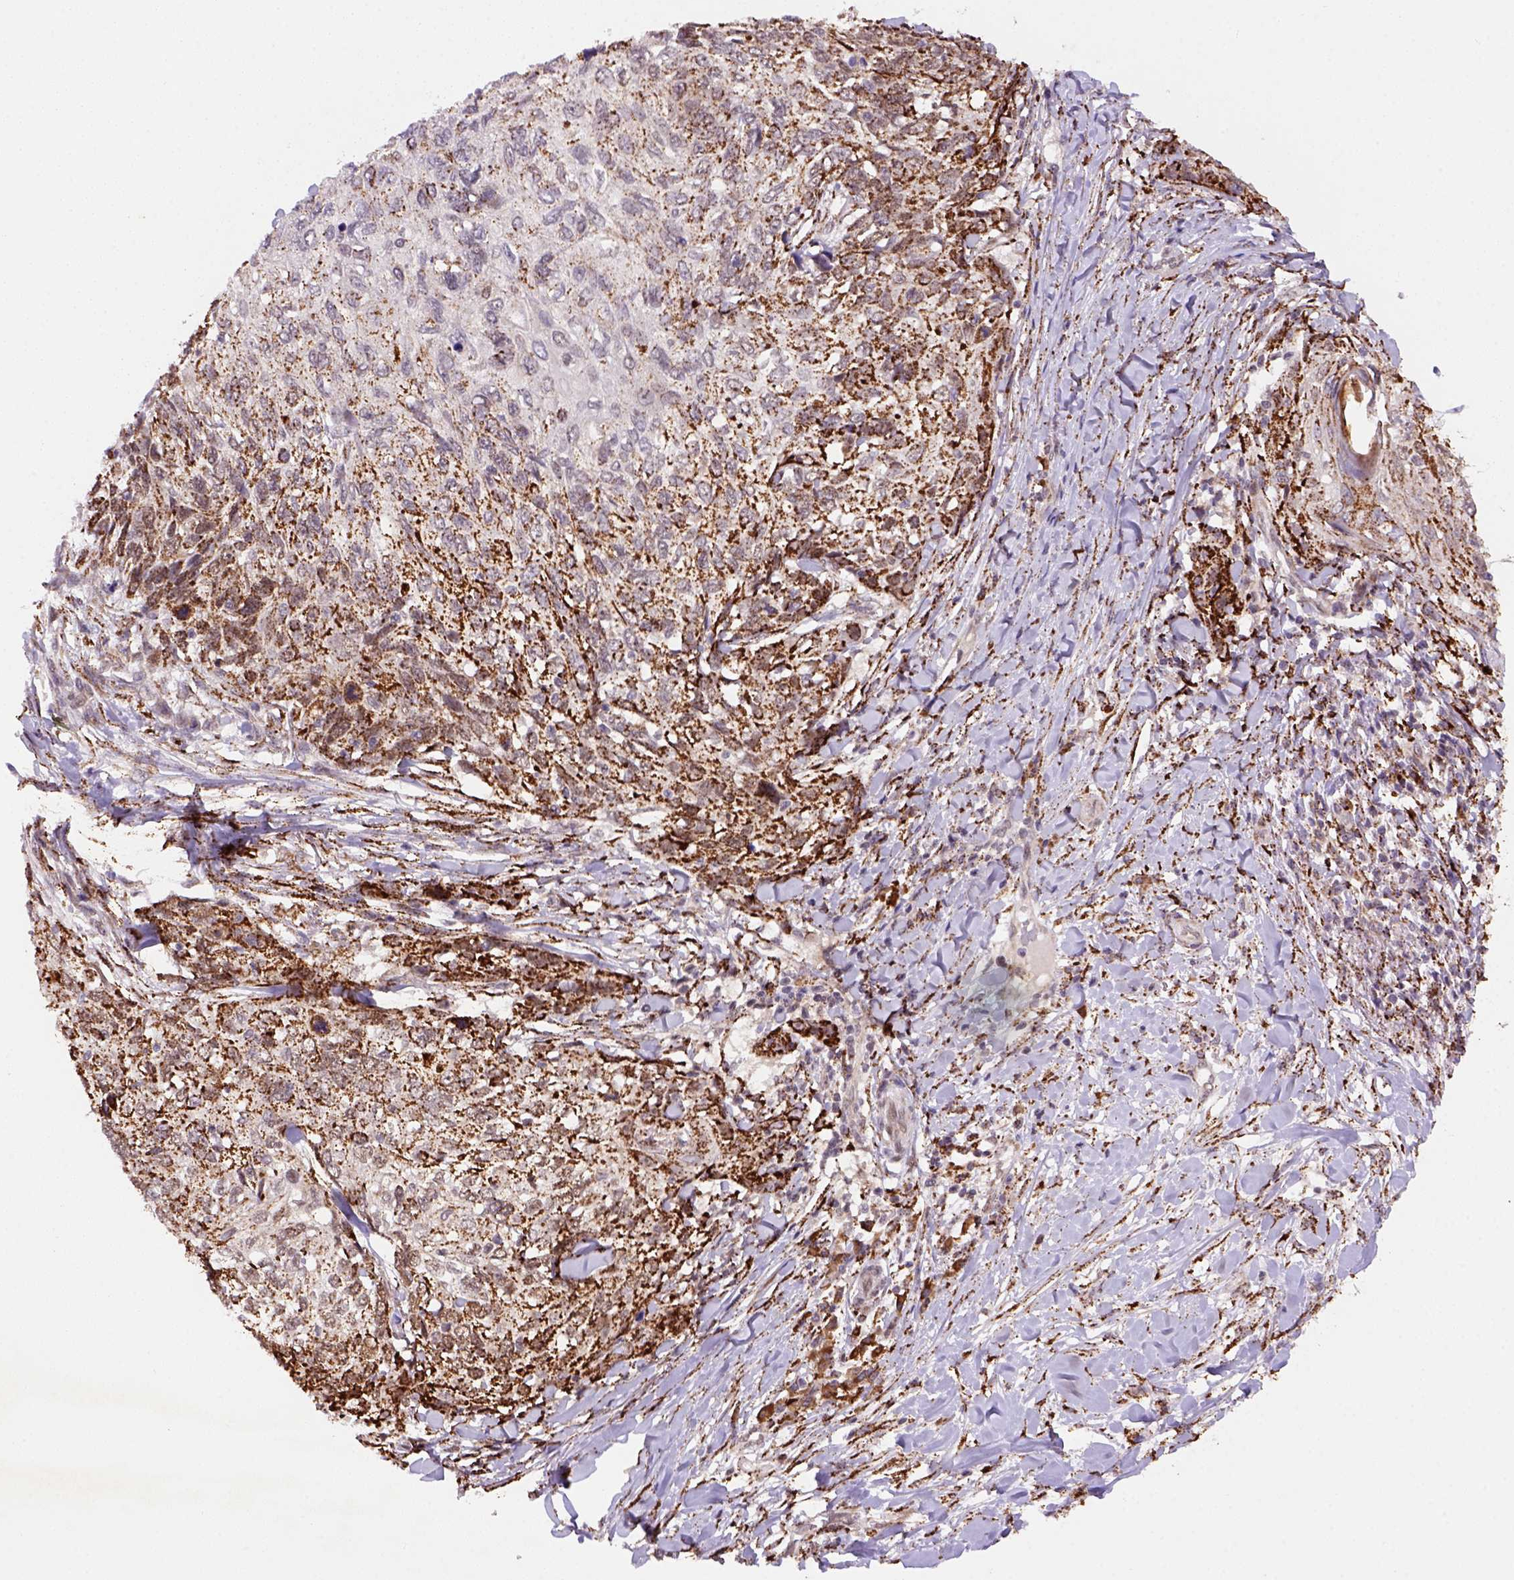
{"staining": {"intensity": "strong", "quantity": "25%-75%", "location": "cytoplasmic/membranous"}, "tissue": "skin cancer", "cell_type": "Tumor cells", "image_type": "cancer", "snomed": [{"axis": "morphology", "description": "Squamous cell carcinoma, NOS"}, {"axis": "topography", "description": "Skin"}], "caption": "High-magnification brightfield microscopy of skin squamous cell carcinoma stained with DAB (brown) and counterstained with hematoxylin (blue). tumor cells exhibit strong cytoplasmic/membranous expression is seen in about25%-75% of cells.", "gene": "FZD7", "patient": {"sex": "male", "age": 92}}